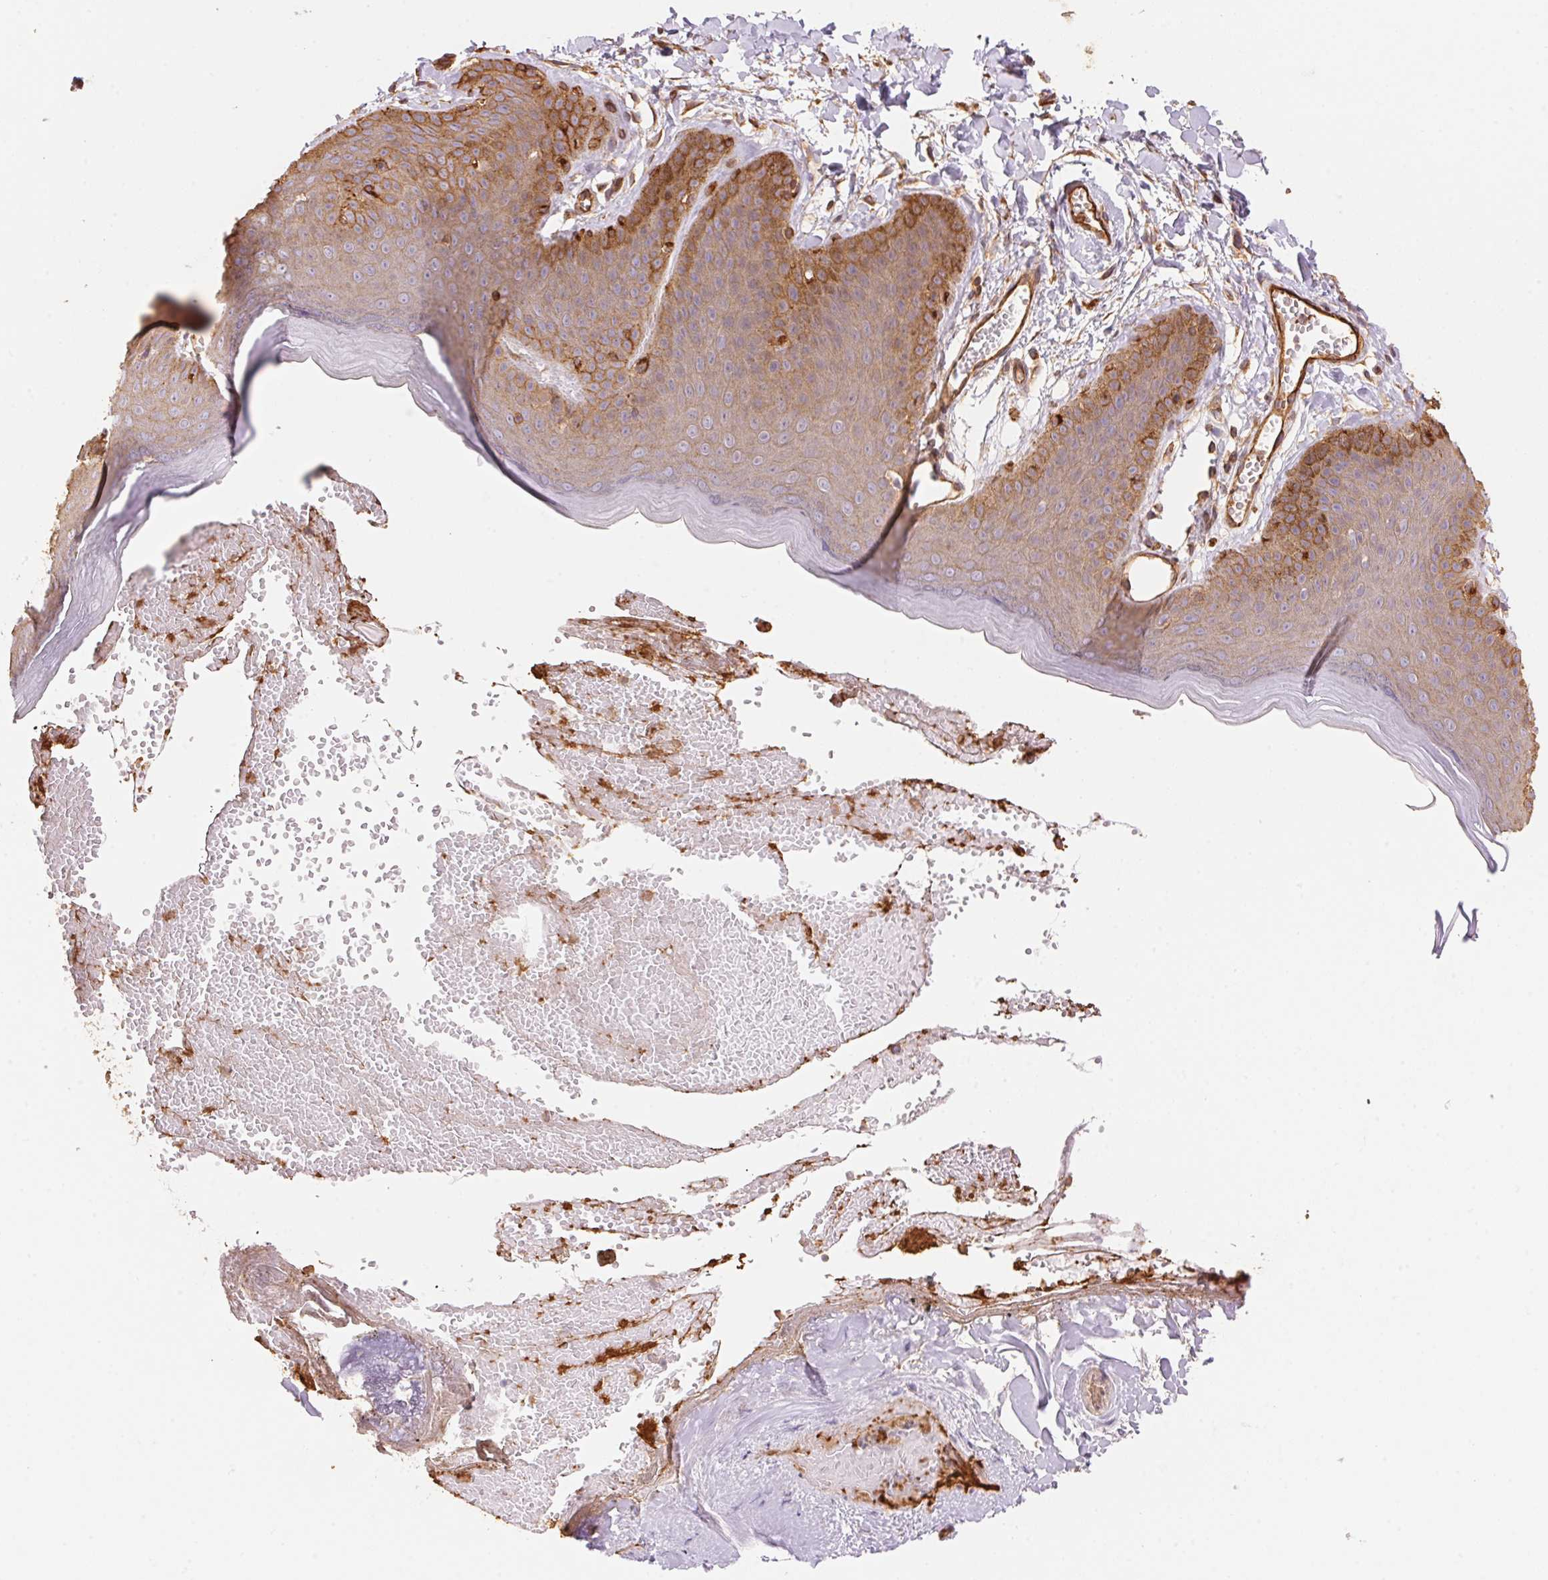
{"staining": {"intensity": "moderate", "quantity": ">75%", "location": "cytoplasmic/membranous"}, "tissue": "skin", "cell_type": "Epidermal cells", "image_type": "normal", "snomed": [{"axis": "morphology", "description": "Normal tissue, NOS"}, {"axis": "topography", "description": "Anal"}], "caption": "Immunohistochemical staining of benign skin exhibits moderate cytoplasmic/membranous protein positivity in approximately >75% of epidermal cells.", "gene": "FRAS1", "patient": {"sex": "male", "age": 53}}